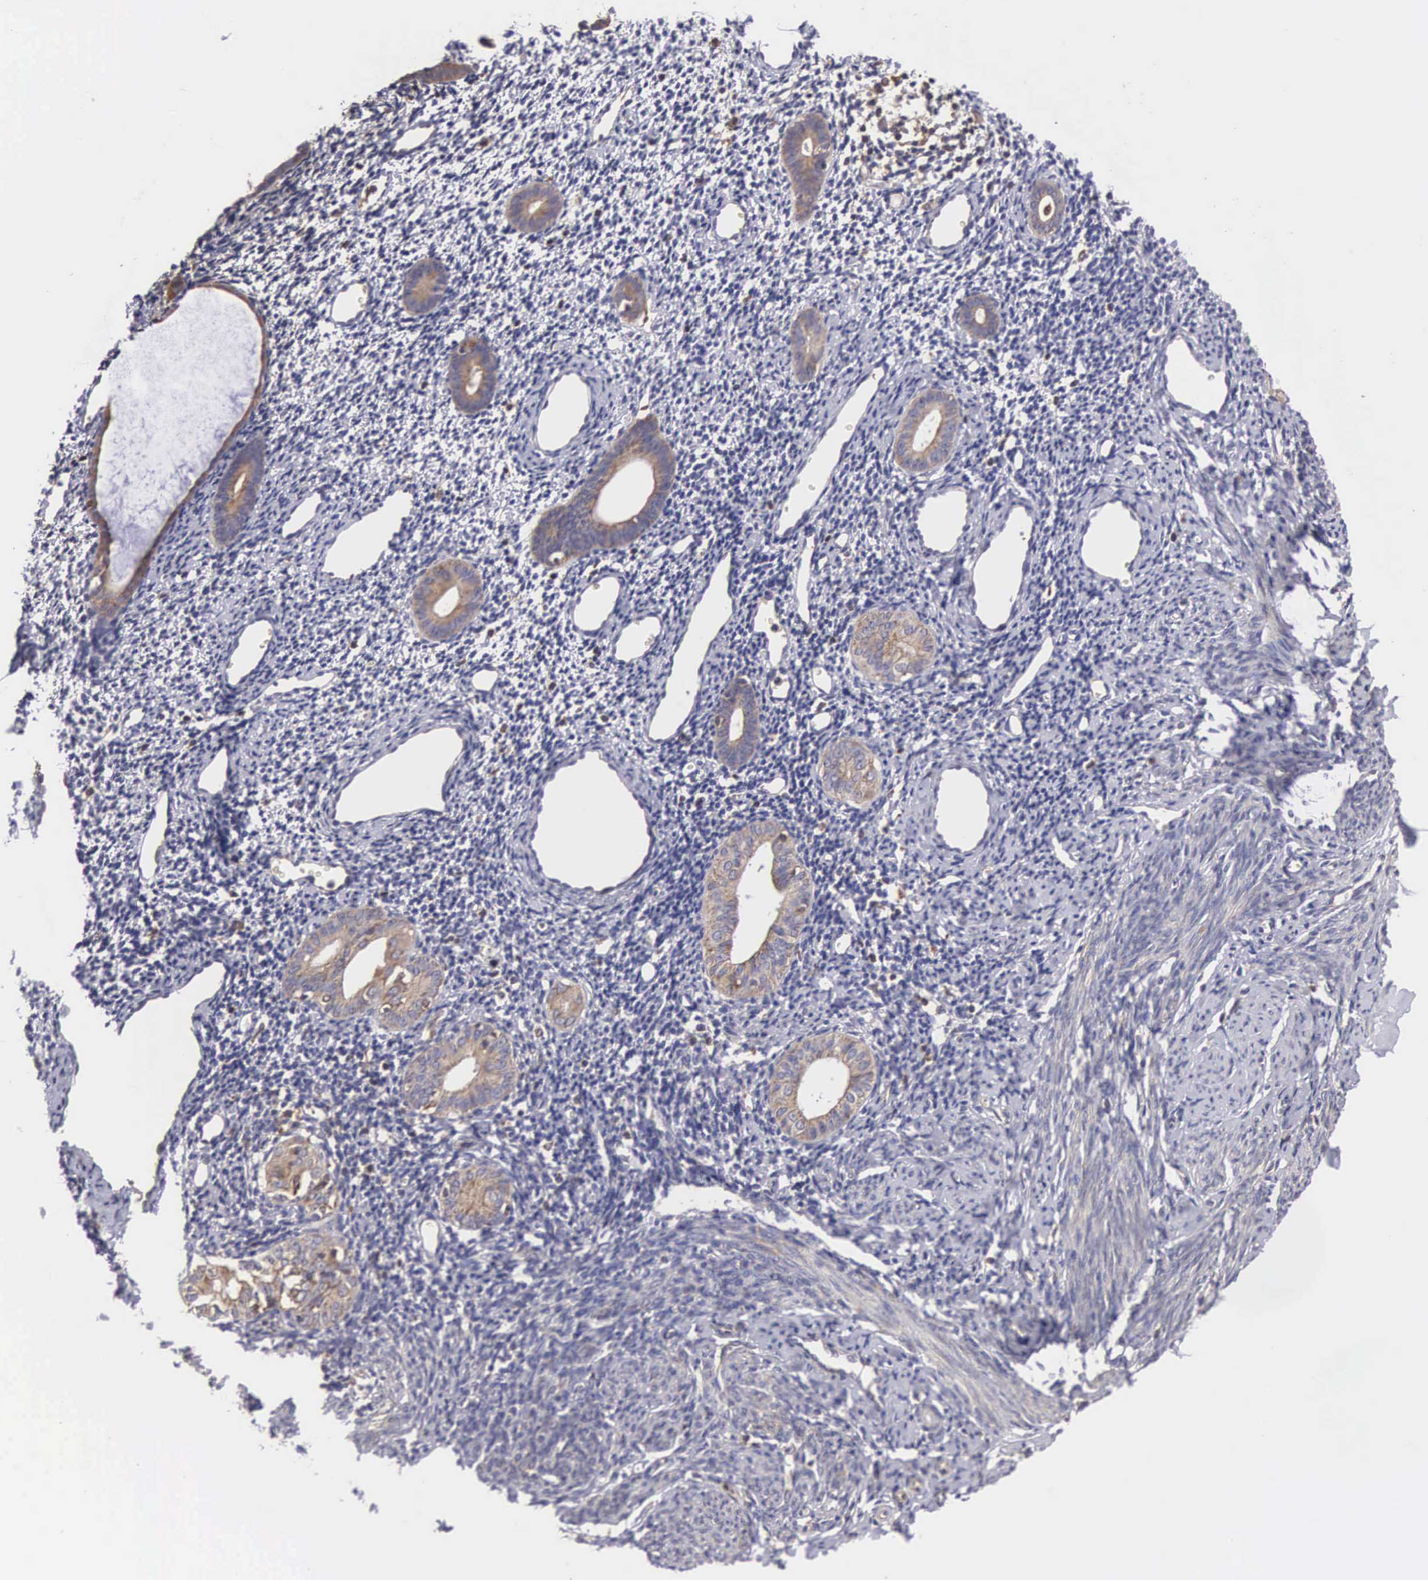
{"staining": {"intensity": "weak", "quantity": "25%-75%", "location": "cytoplasmic/membranous"}, "tissue": "endometrium", "cell_type": "Cells in endometrial stroma", "image_type": "normal", "snomed": [{"axis": "morphology", "description": "Normal tissue, NOS"}, {"axis": "morphology", "description": "Neoplasm, benign, NOS"}, {"axis": "topography", "description": "Uterus"}], "caption": "A photomicrograph of endometrium stained for a protein reveals weak cytoplasmic/membranous brown staining in cells in endometrial stroma. (DAB (3,3'-diaminobenzidine) IHC, brown staining for protein, blue staining for nuclei).", "gene": "DHRS1", "patient": {"sex": "female", "age": 55}}